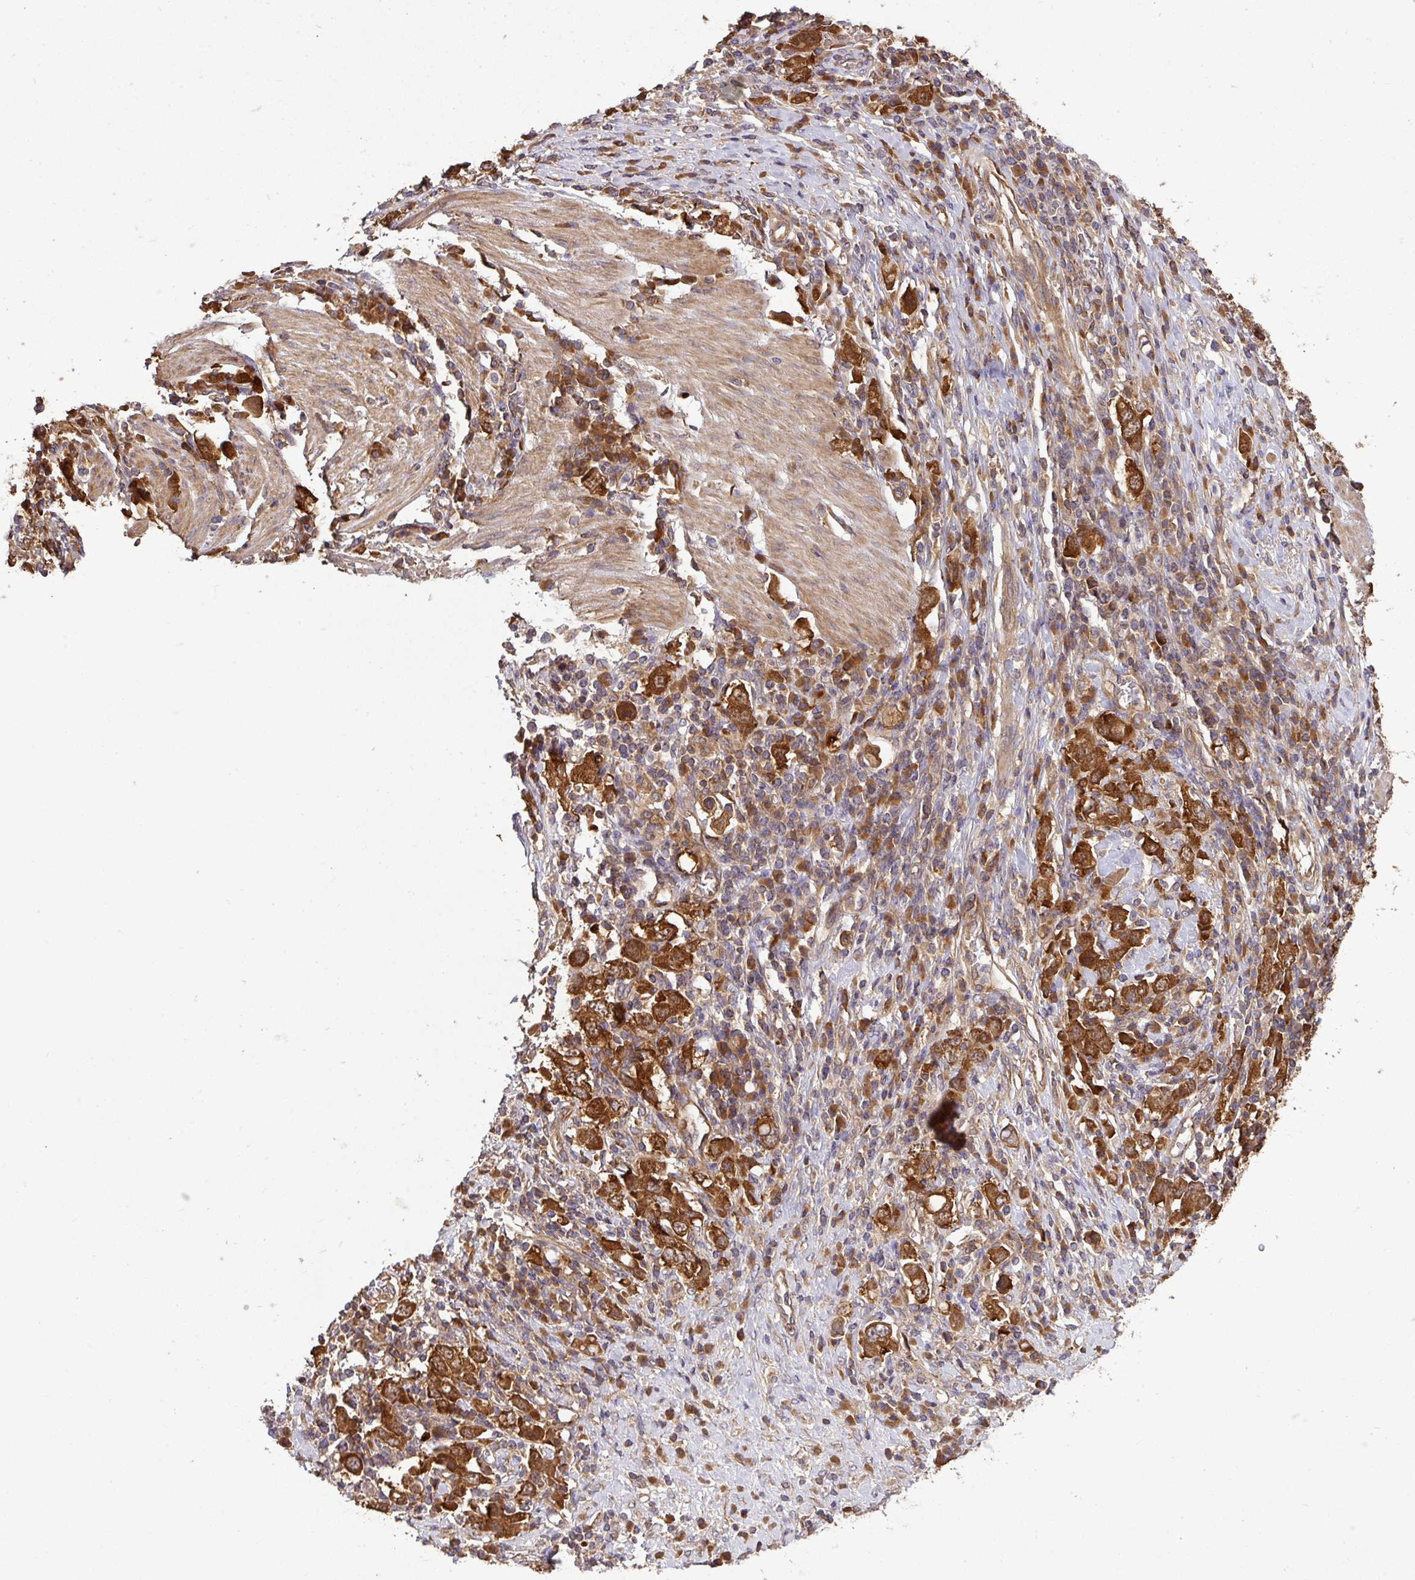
{"staining": {"intensity": "strong", "quantity": ">75%", "location": "cytoplasmic/membranous"}, "tissue": "stomach cancer", "cell_type": "Tumor cells", "image_type": "cancer", "snomed": [{"axis": "morphology", "description": "Adenocarcinoma, NOS"}, {"axis": "topography", "description": "Stomach, upper"}, {"axis": "topography", "description": "Stomach"}], "caption": "The micrograph reveals a brown stain indicating the presence of a protein in the cytoplasmic/membranous of tumor cells in stomach adenocarcinoma. (DAB IHC, brown staining for protein, blue staining for nuclei).", "gene": "GSPT1", "patient": {"sex": "male", "age": 62}}